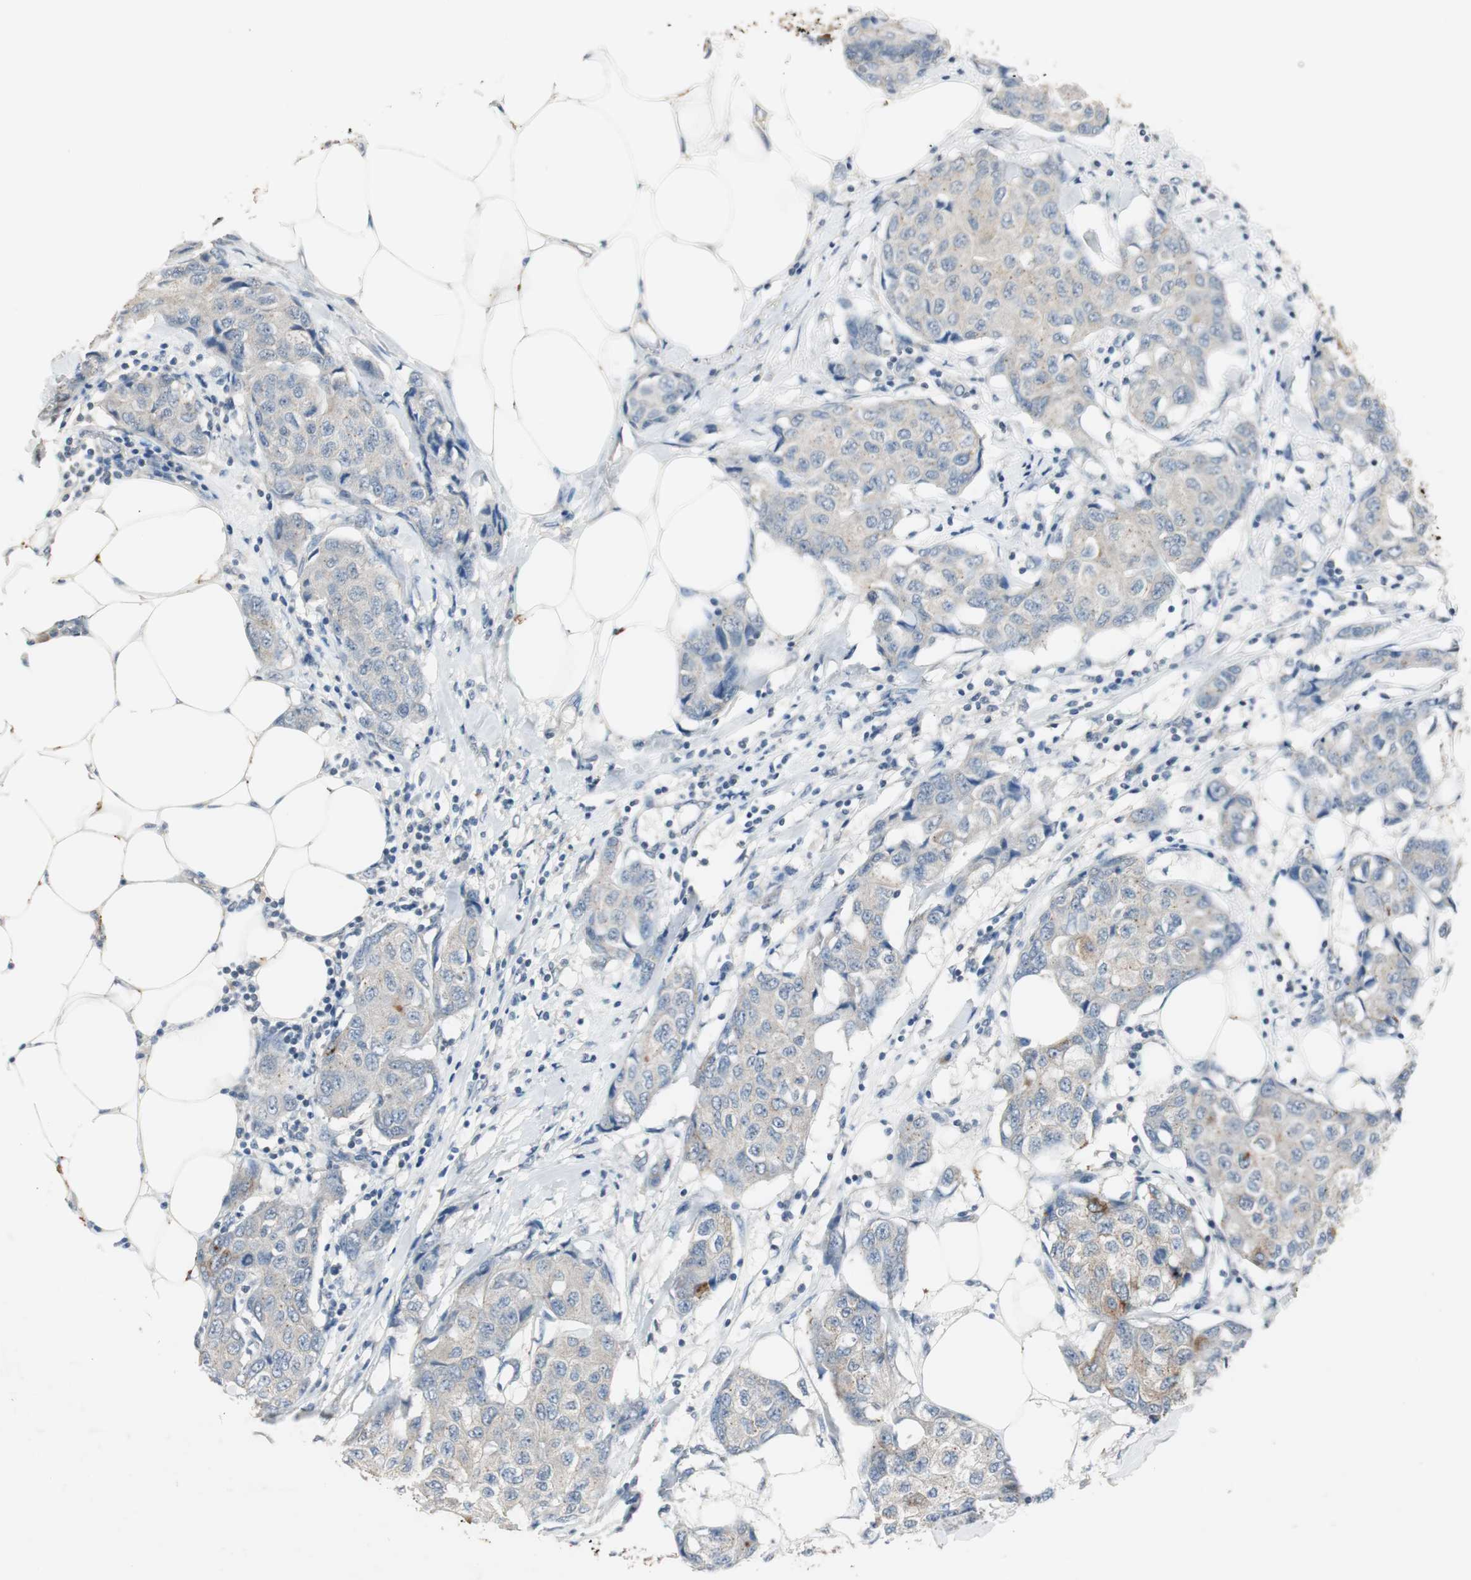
{"staining": {"intensity": "weak", "quantity": "<25%", "location": "cytoplasmic/membranous"}, "tissue": "breast cancer", "cell_type": "Tumor cells", "image_type": "cancer", "snomed": [{"axis": "morphology", "description": "Duct carcinoma"}, {"axis": "topography", "description": "Breast"}], "caption": "IHC of breast infiltrating ductal carcinoma reveals no expression in tumor cells. (DAB (3,3'-diaminobenzidine) immunohistochemistry visualized using brightfield microscopy, high magnification).", "gene": "PTPRN2", "patient": {"sex": "female", "age": 80}}